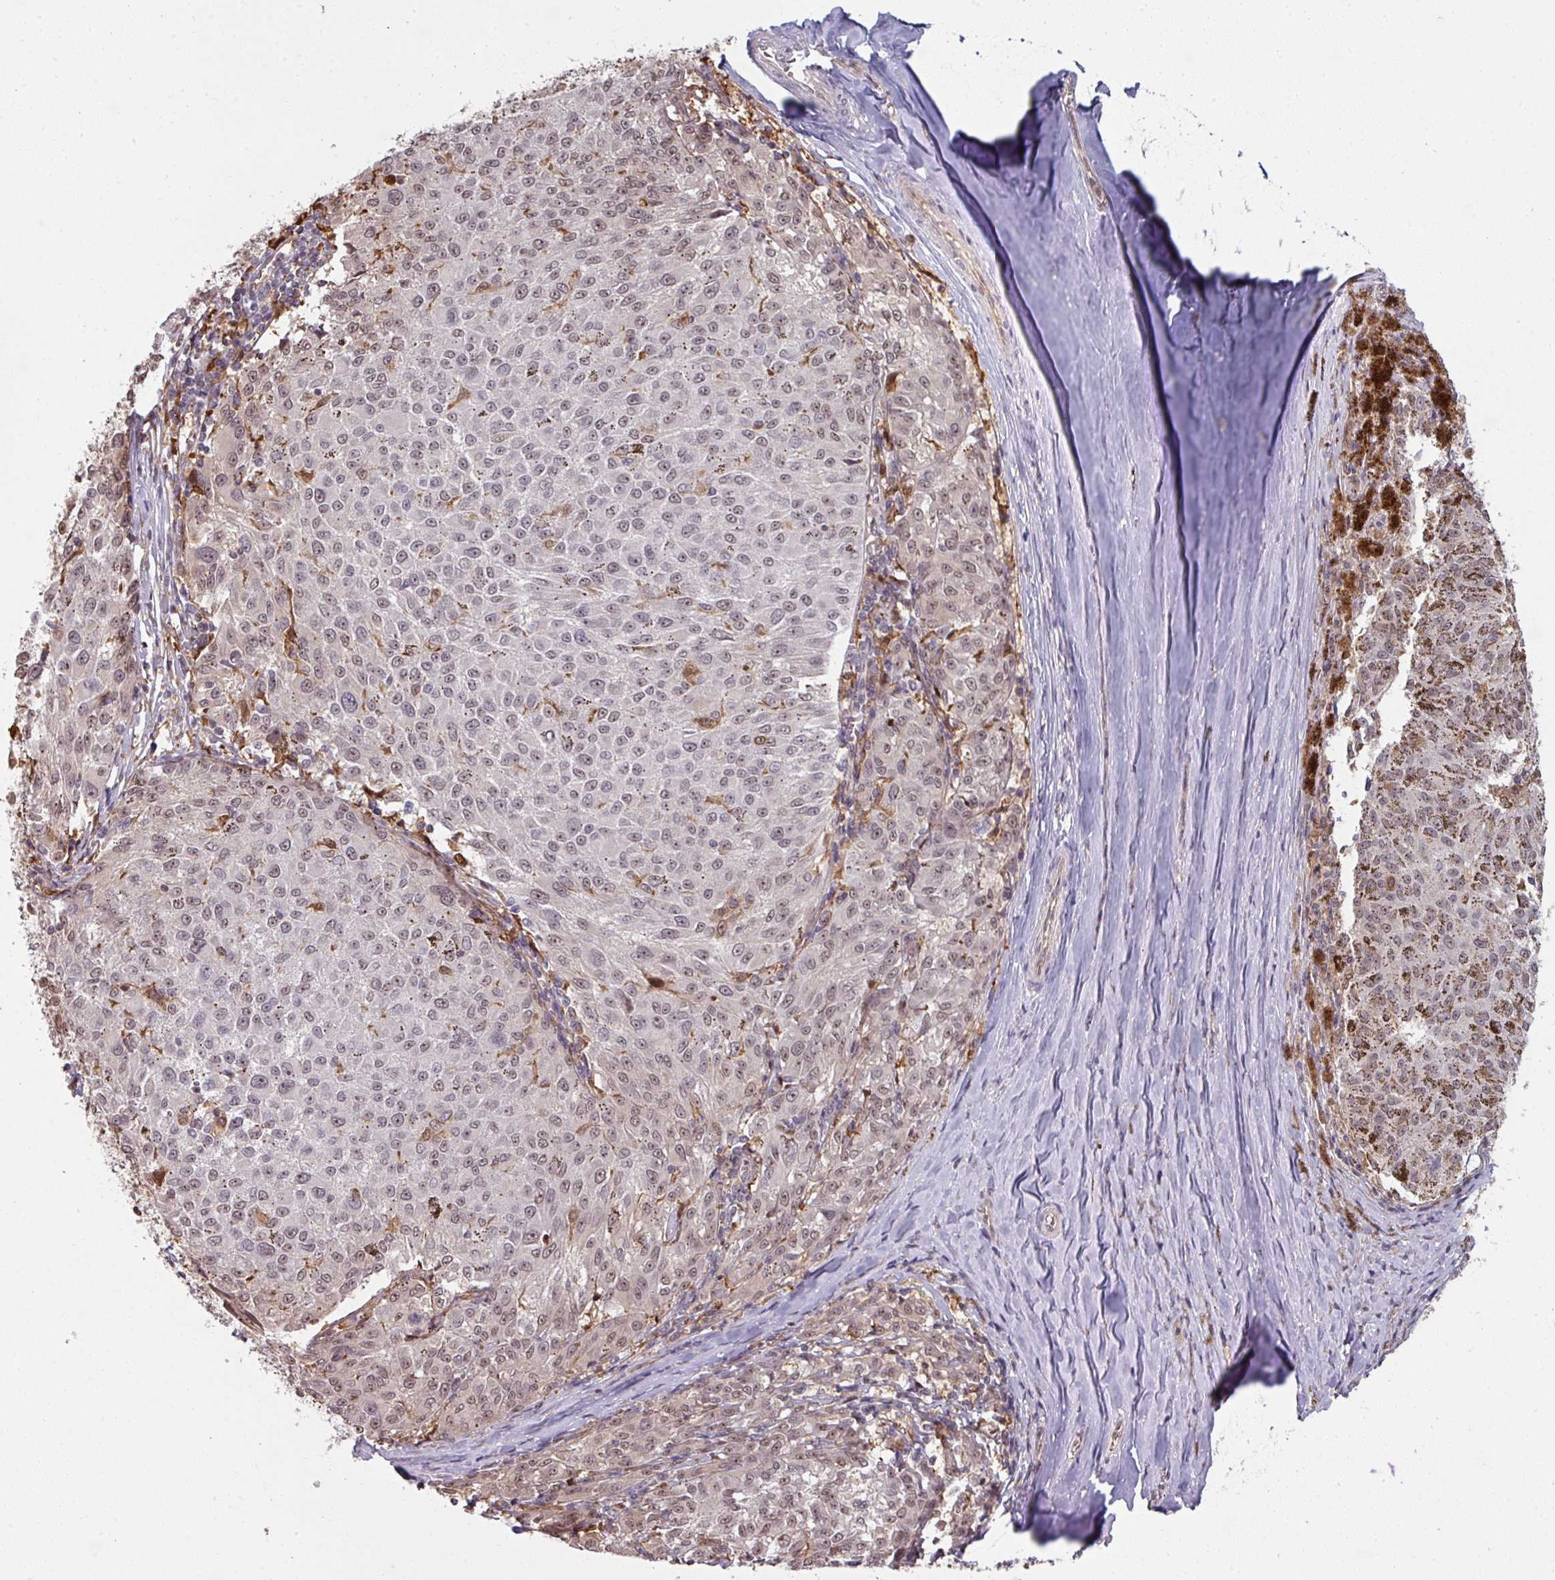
{"staining": {"intensity": "moderate", "quantity": "25%-75%", "location": "nuclear"}, "tissue": "melanoma", "cell_type": "Tumor cells", "image_type": "cancer", "snomed": [{"axis": "morphology", "description": "Malignant melanoma, NOS"}, {"axis": "topography", "description": "Skin"}], "caption": "Moderate nuclear protein positivity is appreciated in about 25%-75% of tumor cells in malignant melanoma.", "gene": "GTF2H3", "patient": {"sex": "female", "age": 72}}